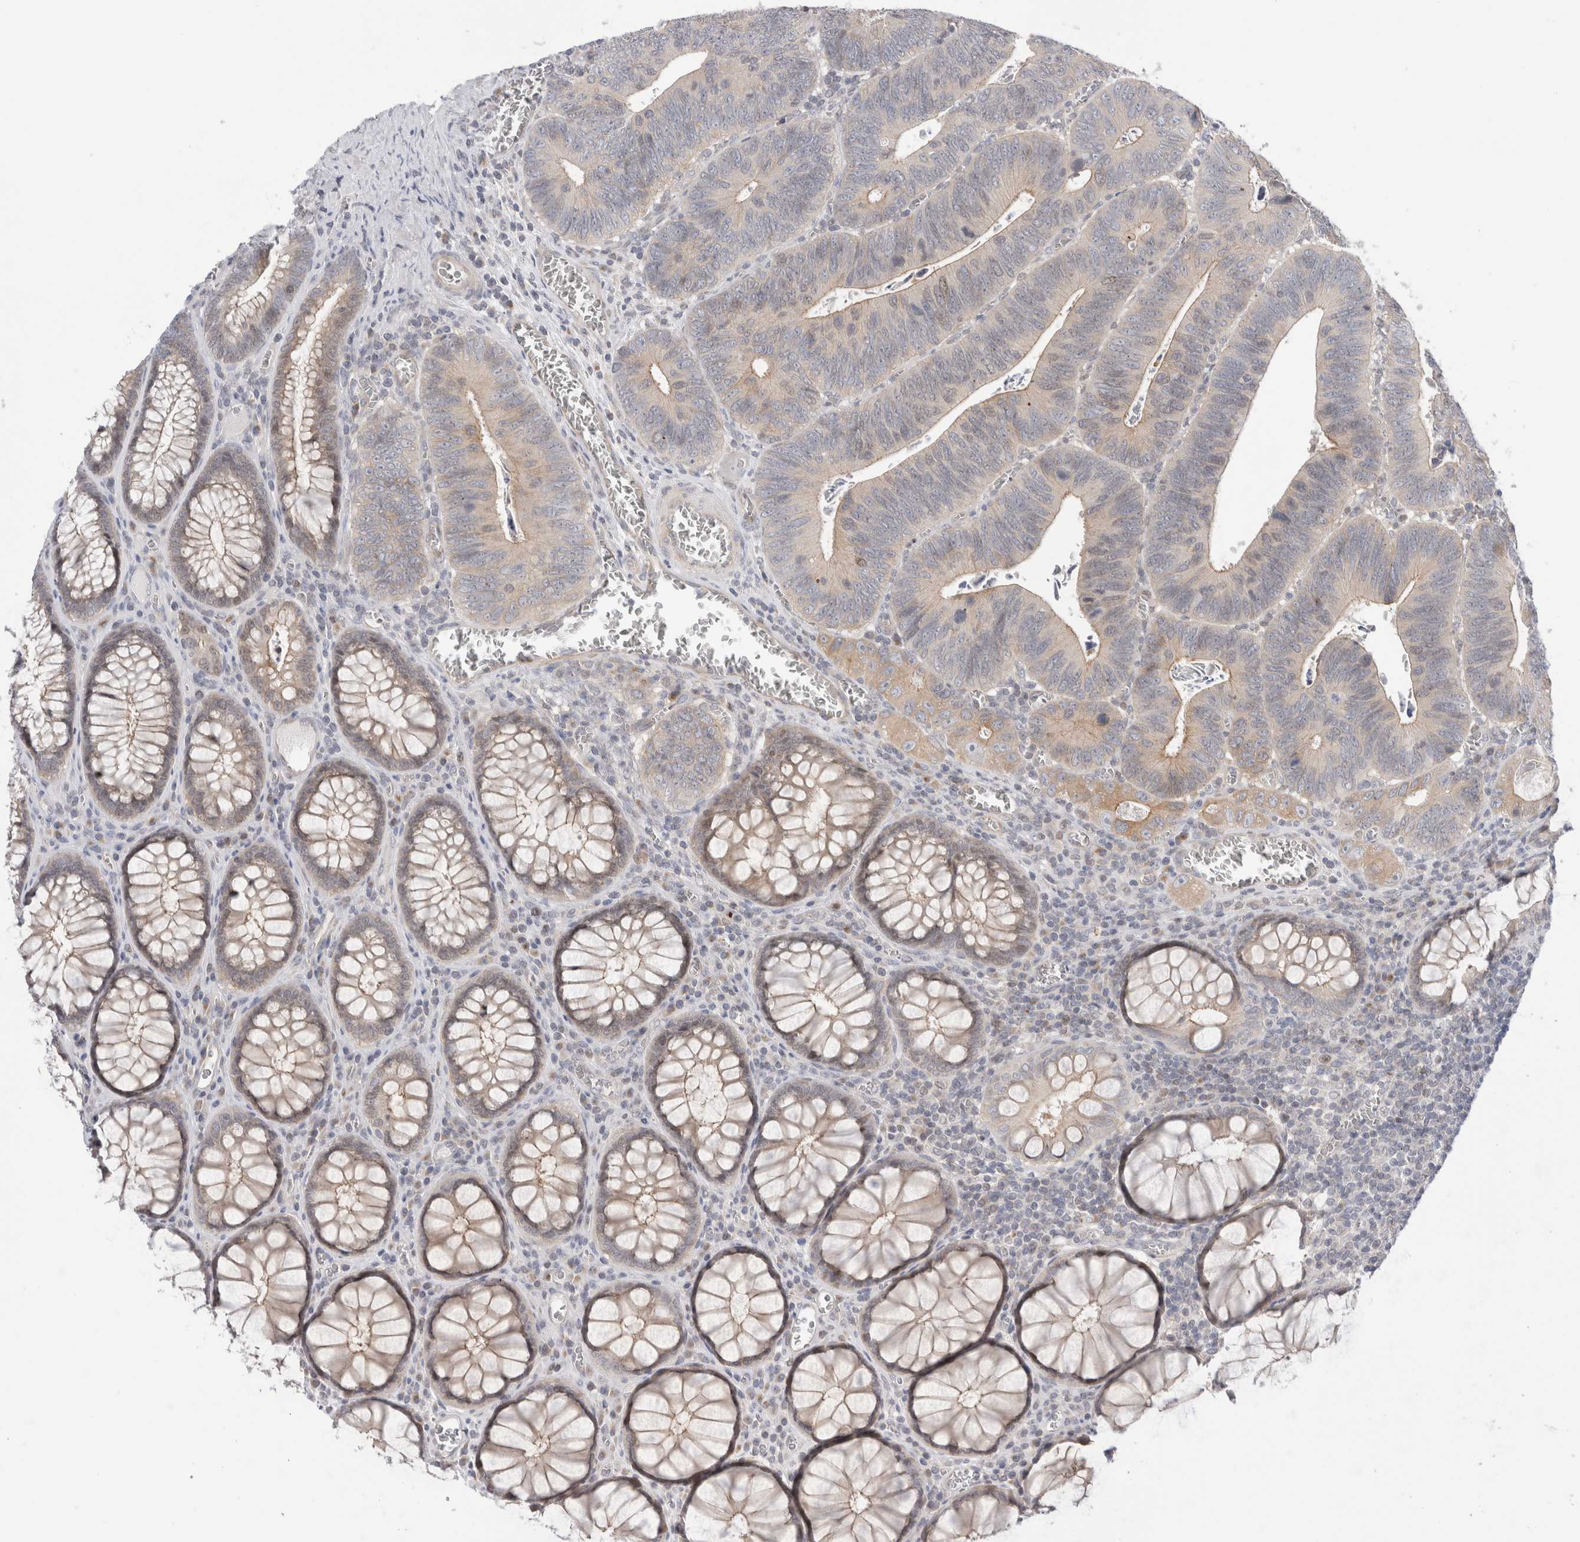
{"staining": {"intensity": "weak", "quantity": "<25%", "location": "cytoplasmic/membranous,nuclear"}, "tissue": "colorectal cancer", "cell_type": "Tumor cells", "image_type": "cancer", "snomed": [{"axis": "morphology", "description": "Inflammation, NOS"}, {"axis": "morphology", "description": "Adenocarcinoma, NOS"}, {"axis": "topography", "description": "Colon"}], "caption": "The immunohistochemistry histopathology image has no significant expression in tumor cells of colorectal cancer (adenocarcinoma) tissue. The staining is performed using DAB brown chromogen with nuclei counter-stained in using hematoxylin.", "gene": "SYTL5", "patient": {"sex": "male", "age": 72}}